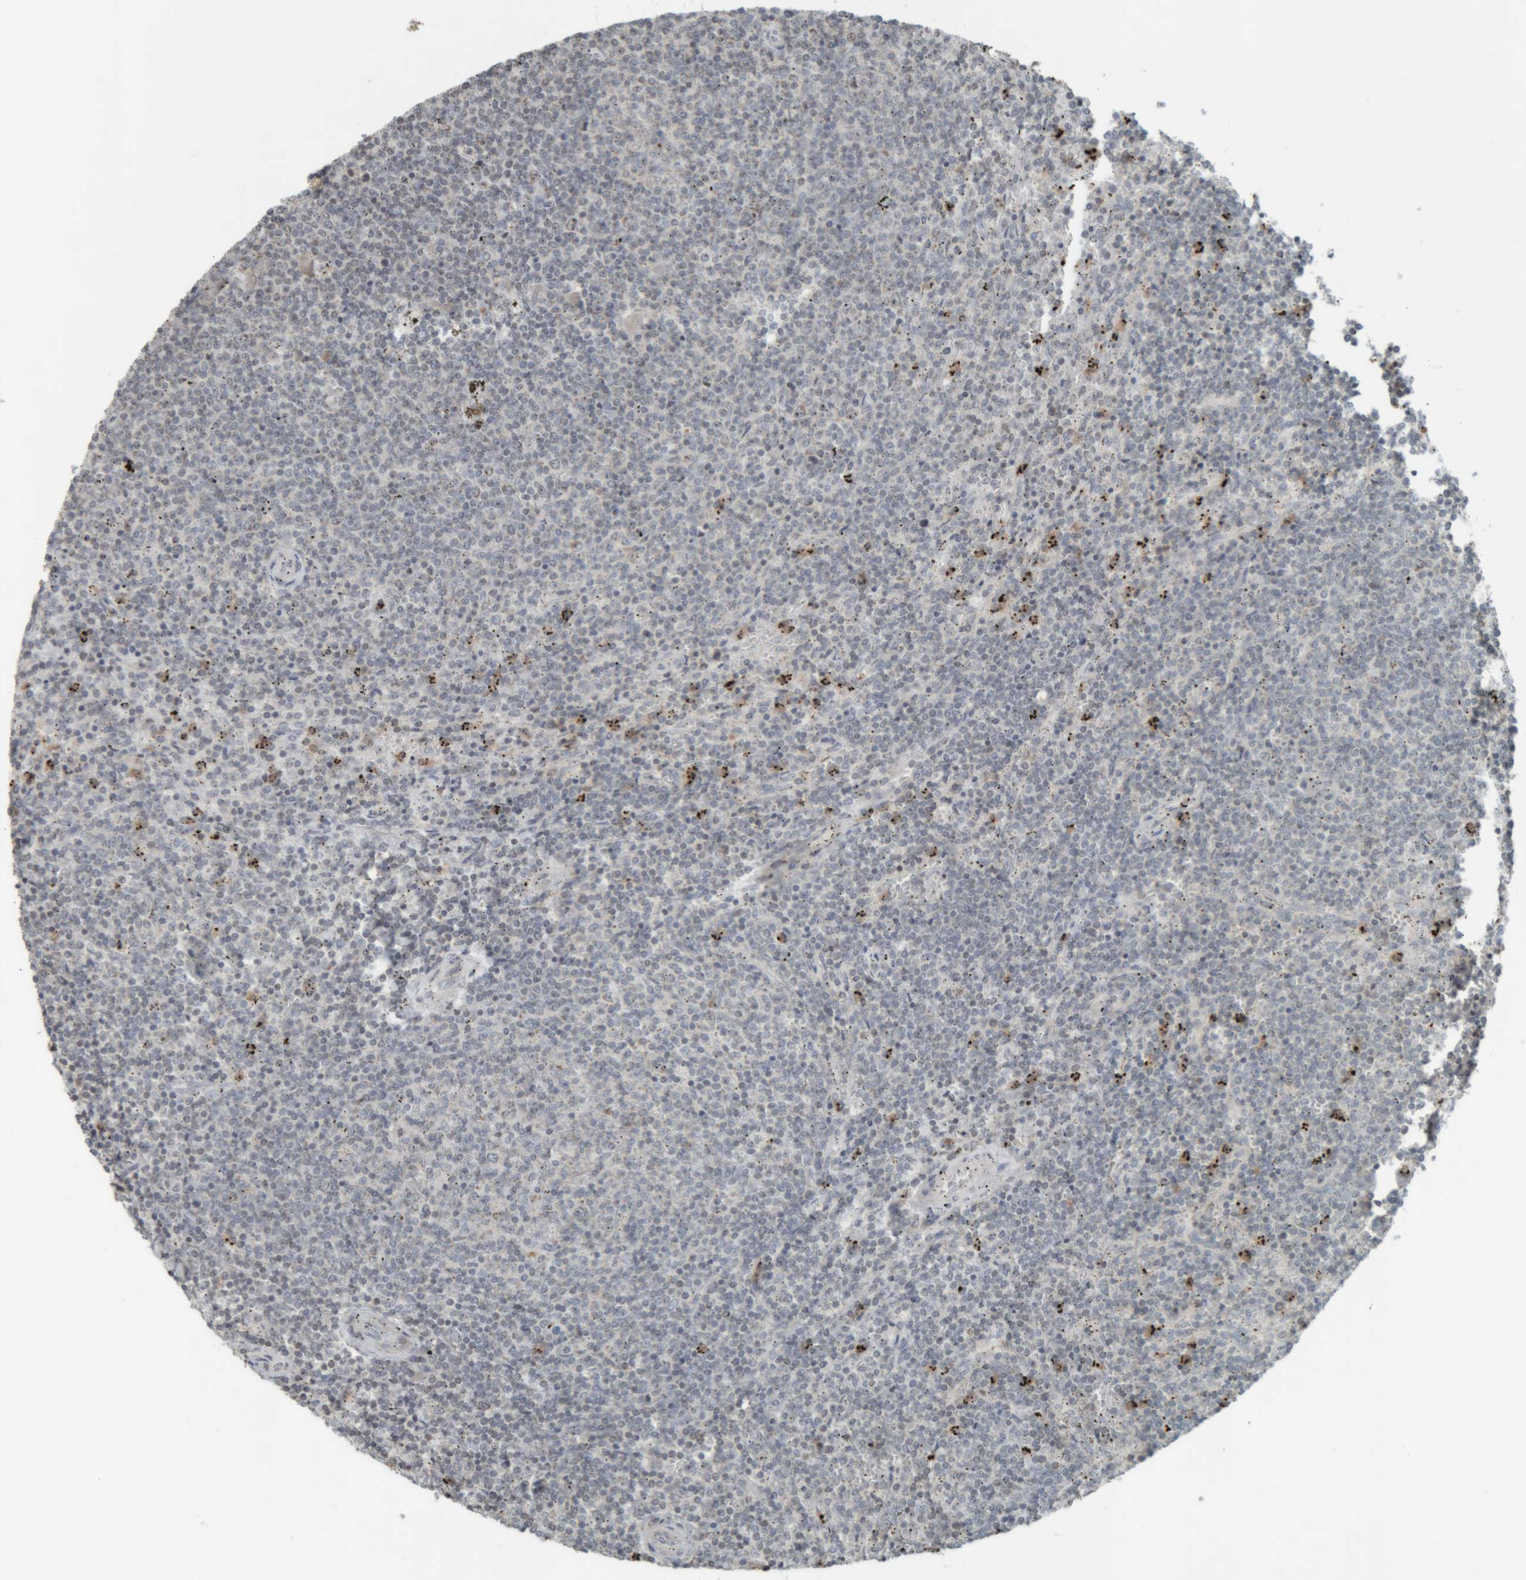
{"staining": {"intensity": "negative", "quantity": "none", "location": "none"}, "tissue": "lymphoma", "cell_type": "Tumor cells", "image_type": "cancer", "snomed": [{"axis": "morphology", "description": "Malignant lymphoma, non-Hodgkin's type, Low grade"}, {"axis": "topography", "description": "Spleen"}], "caption": "This histopathology image is of lymphoma stained with immunohistochemistry to label a protein in brown with the nuclei are counter-stained blue. There is no positivity in tumor cells. (DAB immunohistochemistry (IHC) with hematoxylin counter stain).", "gene": "RPF1", "patient": {"sex": "female", "age": 50}}